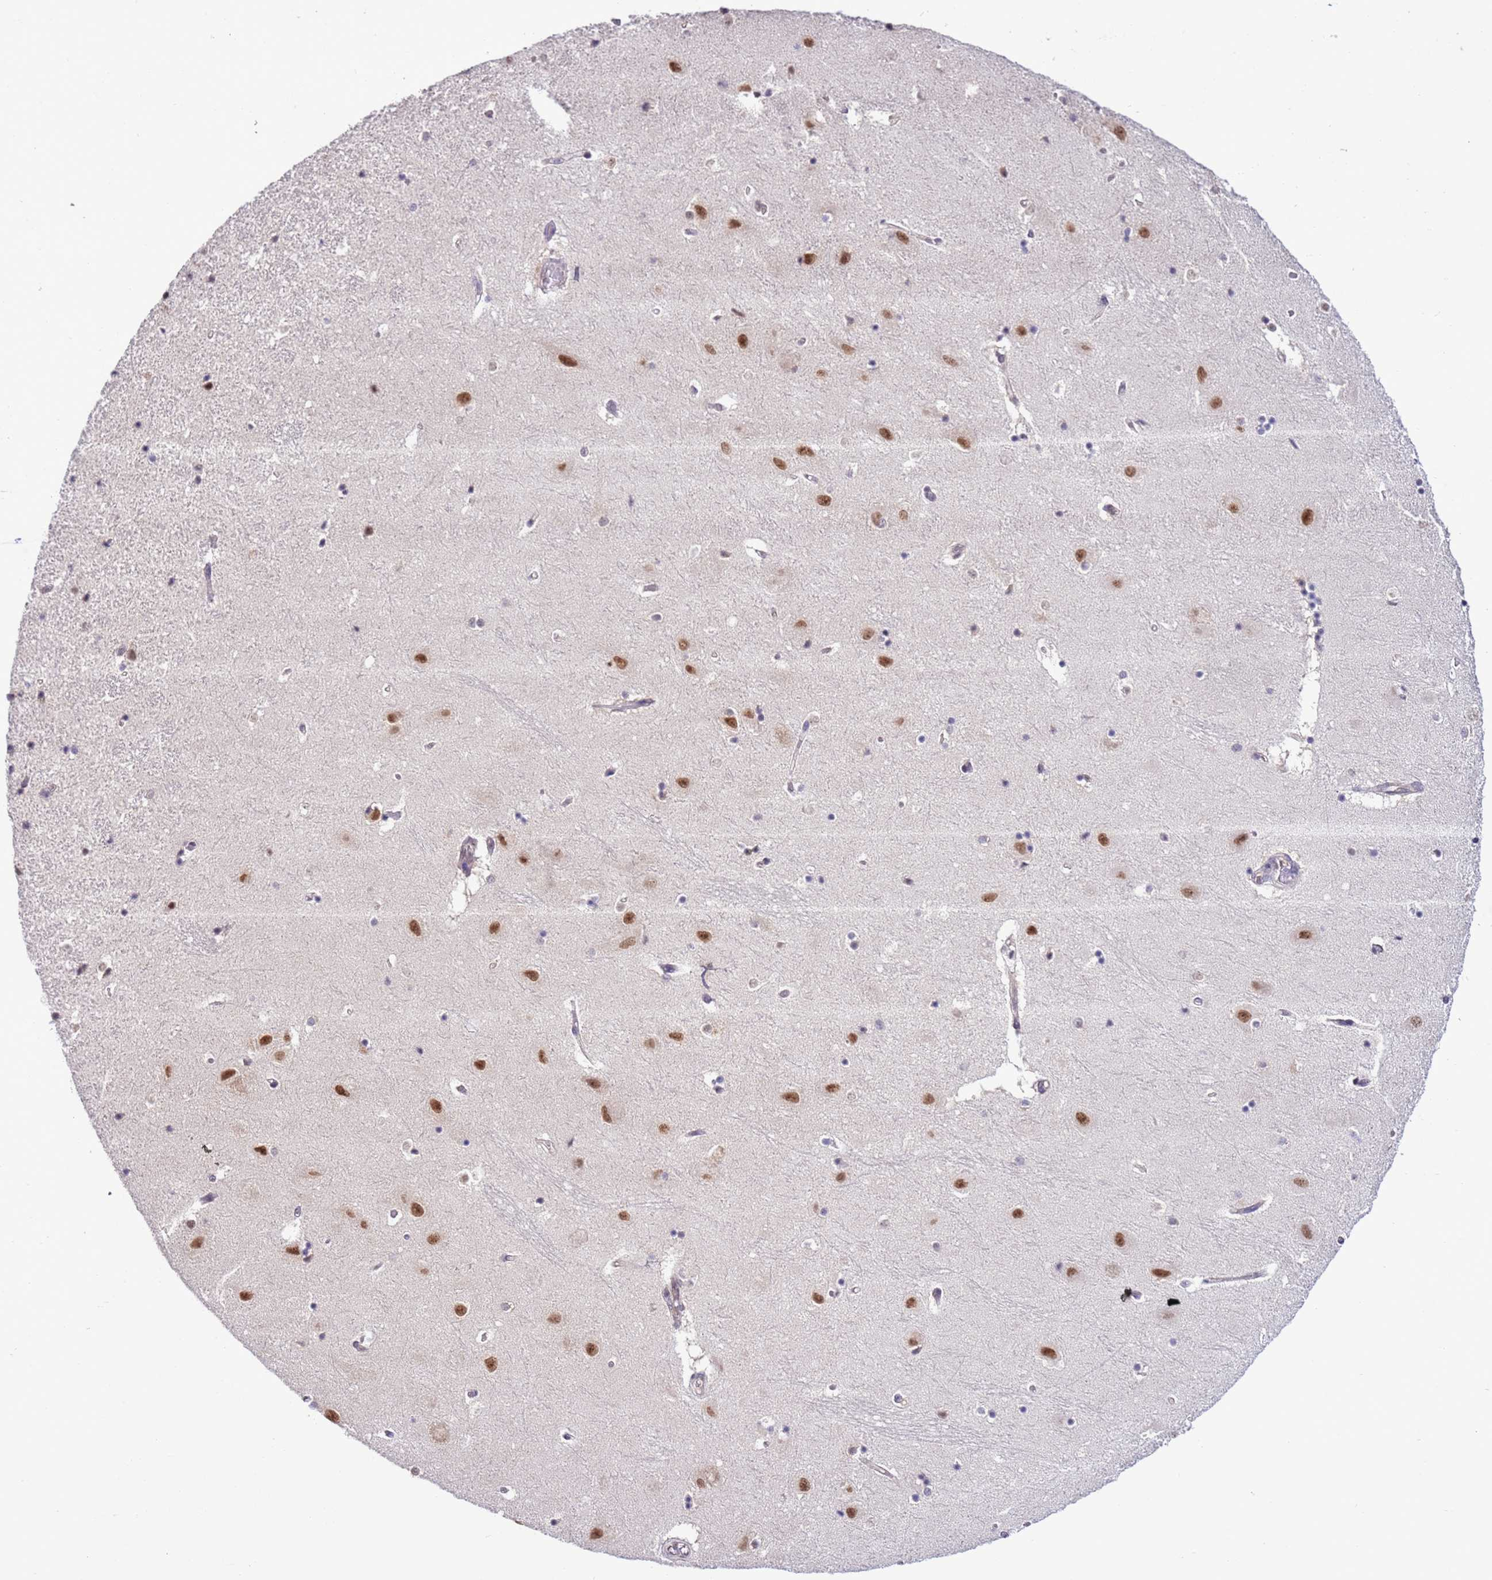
{"staining": {"intensity": "weak", "quantity": "<25%", "location": "nuclear"}, "tissue": "hippocampus", "cell_type": "Glial cells", "image_type": "normal", "snomed": [{"axis": "morphology", "description": "Normal tissue, NOS"}, {"axis": "topography", "description": "Hippocampus"}], "caption": "DAB (3,3'-diaminobenzidine) immunohistochemical staining of benign human hippocampus reveals no significant staining in glial cells.", "gene": "PRPF6", "patient": {"sex": "female", "age": 52}}